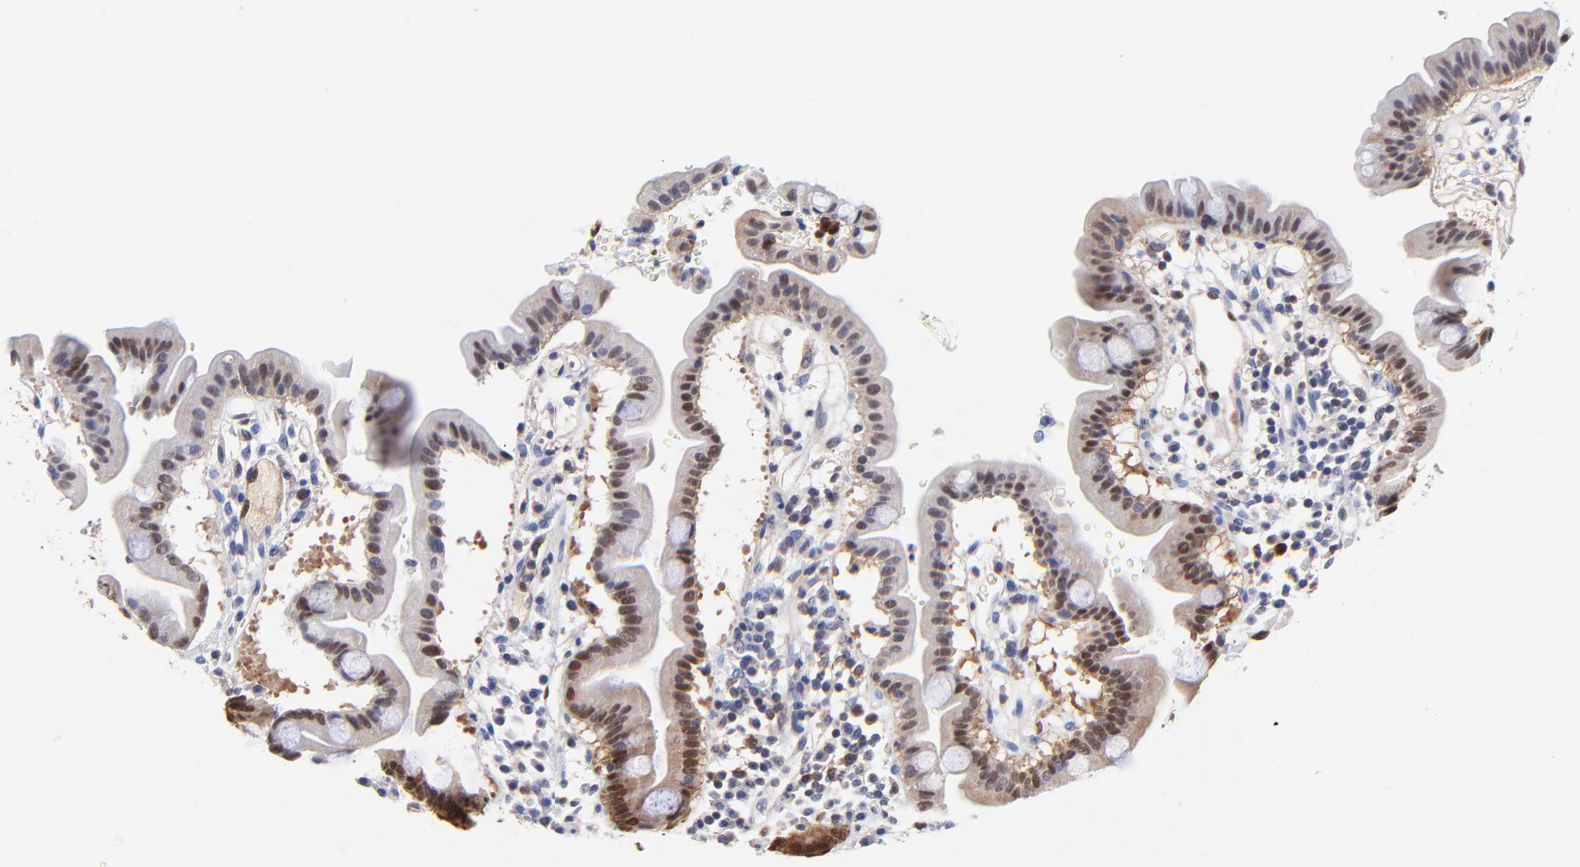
{"staining": {"intensity": "moderate", "quantity": "25%-75%", "location": "nuclear"}, "tissue": "duodenum", "cell_type": "Glandular cells", "image_type": "normal", "snomed": [{"axis": "morphology", "description": "Normal tissue, NOS"}, {"axis": "topography", "description": "Duodenum"}], "caption": "A high-resolution micrograph shows immunohistochemistry staining of unremarkable duodenum, which shows moderate nuclear positivity in about 25%-75% of glandular cells.", "gene": "DCTPP1", "patient": {"sex": "male", "age": 50}}